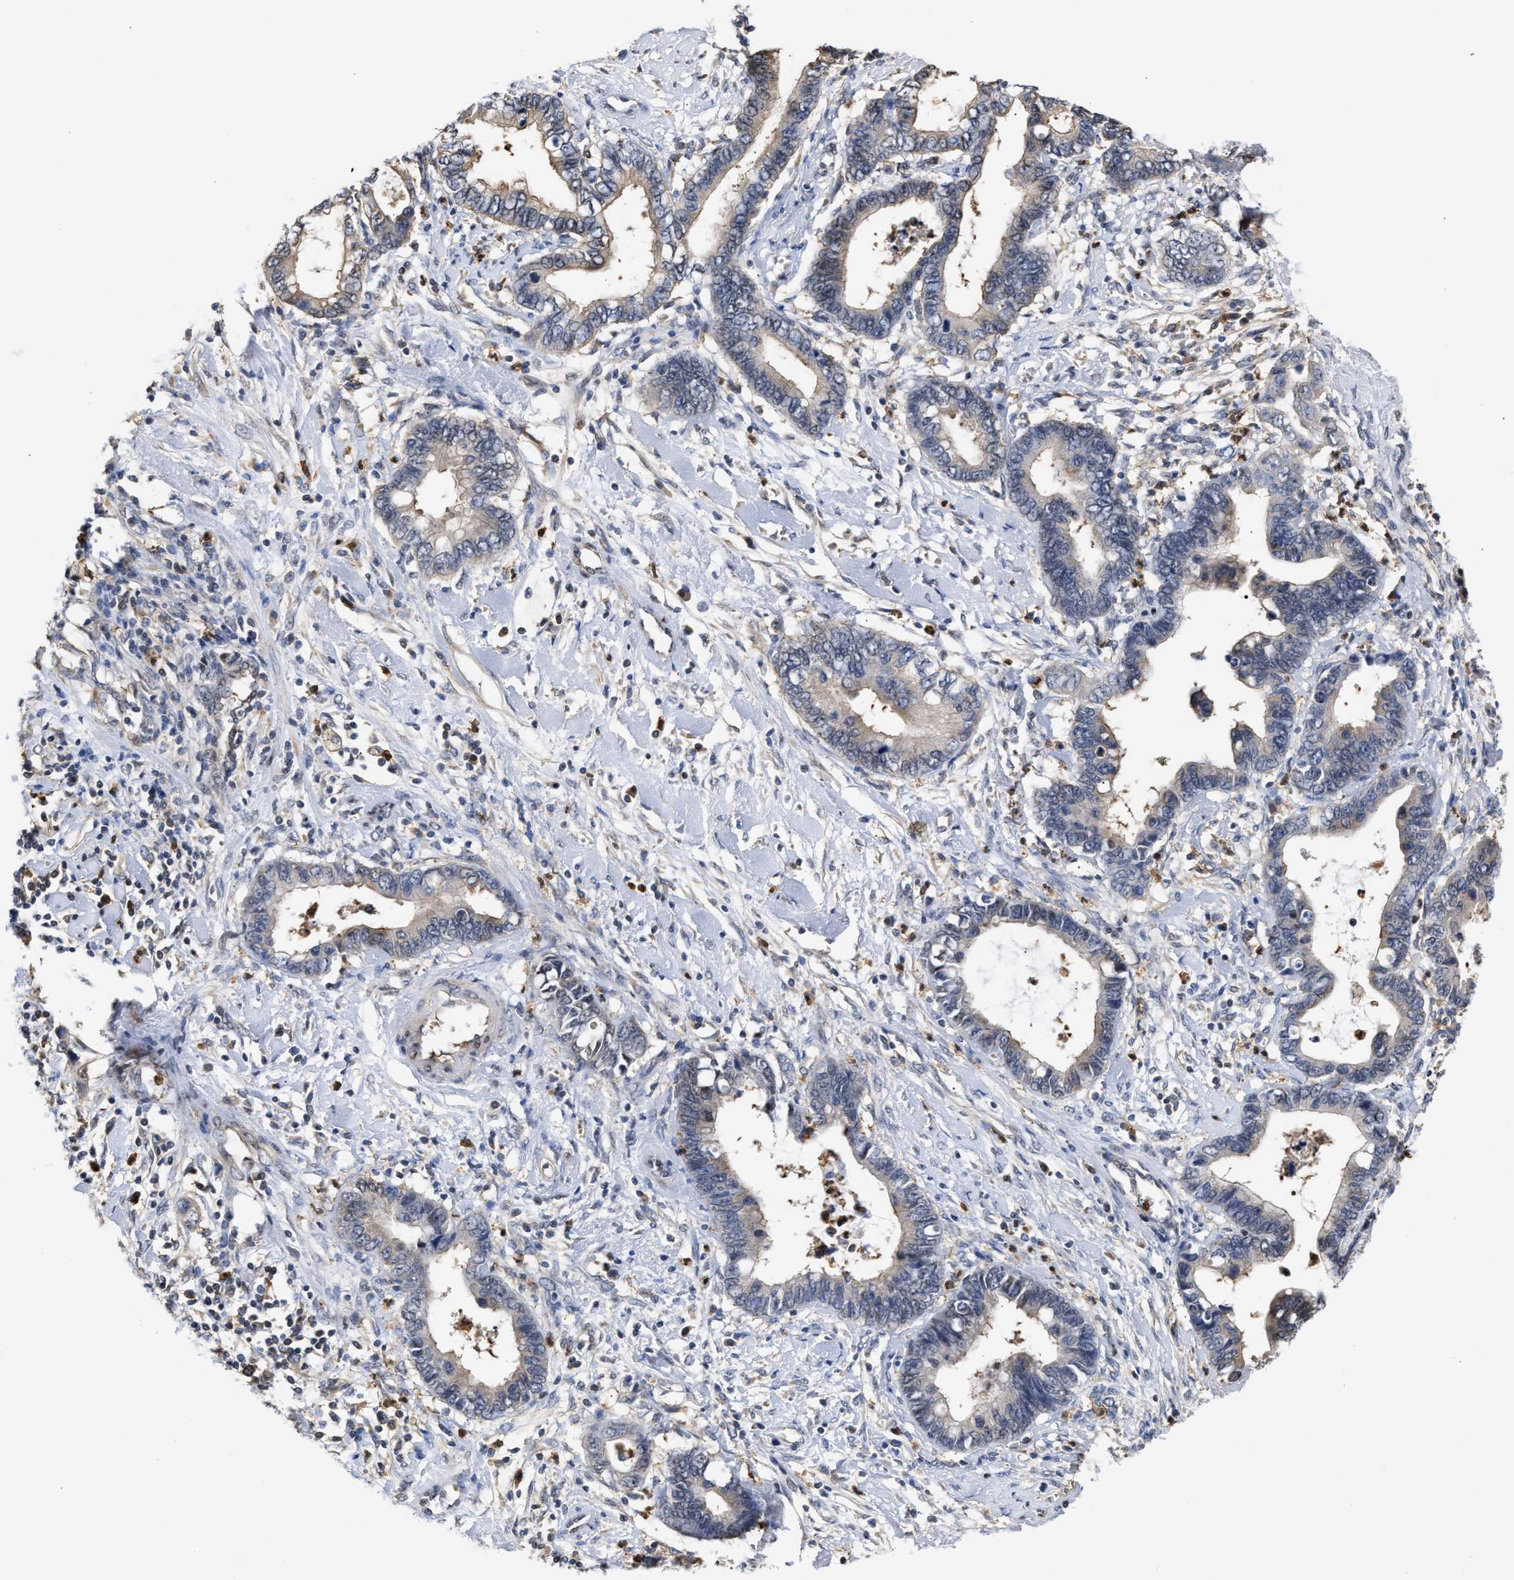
{"staining": {"intensity": "weak", "quantity": "<25%", "location": "cytoplasmic/membranous"}, "tissue": "cervical cancer", "cell_type": "Tumor cells", "image_type": "cancer", "snomed": [{"axis": "morphology", "description": "Adenocarcinoma, NOS"}, {"axis": "topography", "description": "Cervix"}], "caption": "DAB immunohistochemical staining of cervical cancer (adenocarcinoma) displays no significant positivity in tumor cells. (DAB (3,3'-diaminobenzidine) immunohistochemistry visualized using brightfield microscopy, high magnification).", "gene": "KLHDC1", "patient": {"sex": "female", "age": 44}}